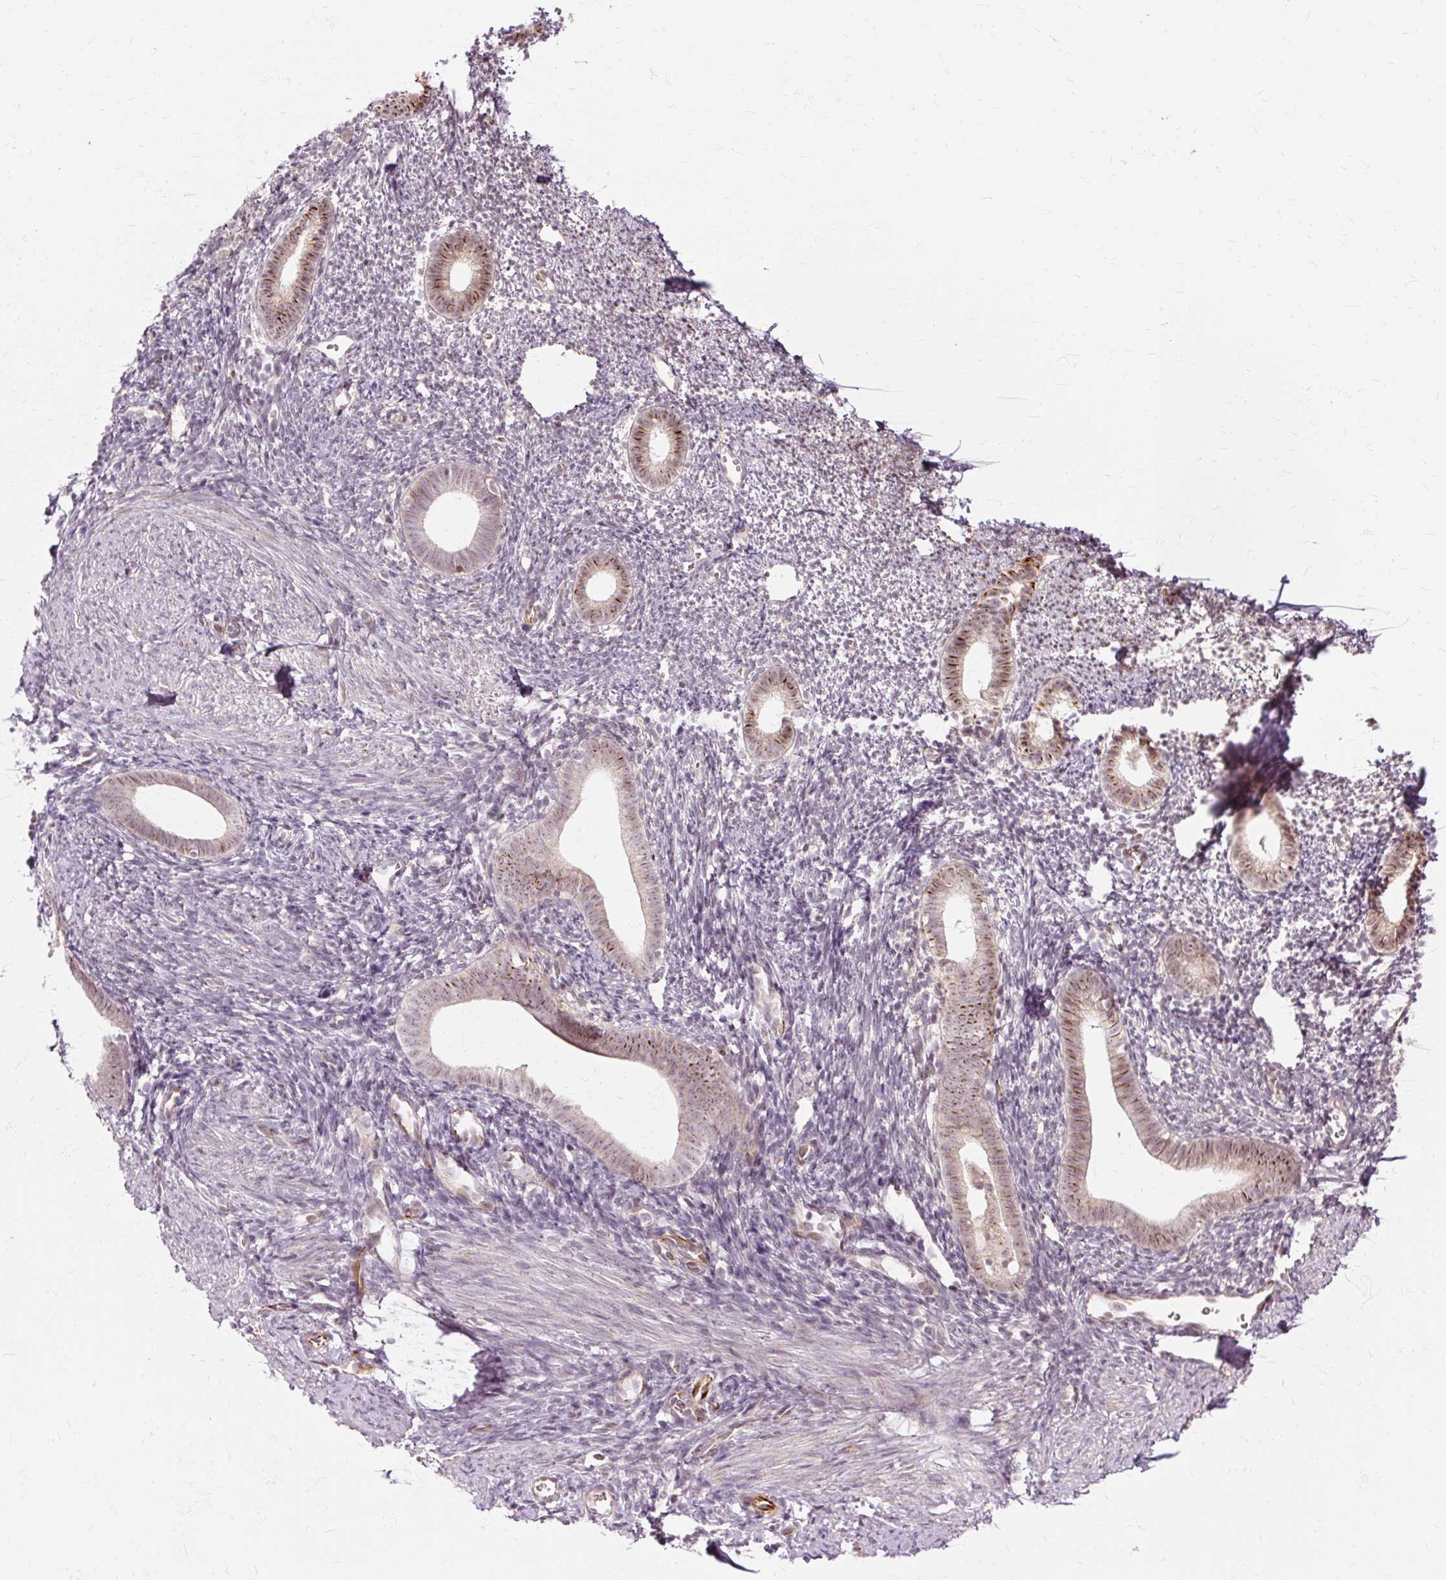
{"staining": {"intensity": "weak", "quantity": "<25%", "location": "nuclear"}, "tissue": "endometrium", "cell_type": "Cells in endometrial stroma", "image_type": "normal", "snomed": [{"axis": "morphology", "description": "Normal tissue, NOS"}, {"axis": "topography", "description": "Endometrium"}], "caption": "Immunohistochemistry (IHC) micrograph of unremarkable endometrium: human endometrium stained with DAB (3,3'-diaminobenzidine) demonstrates no significant protein expression in cells in endometrial stroma.", "gene": "MMACHC", "patient": {"sex": "female", "age": 39}}